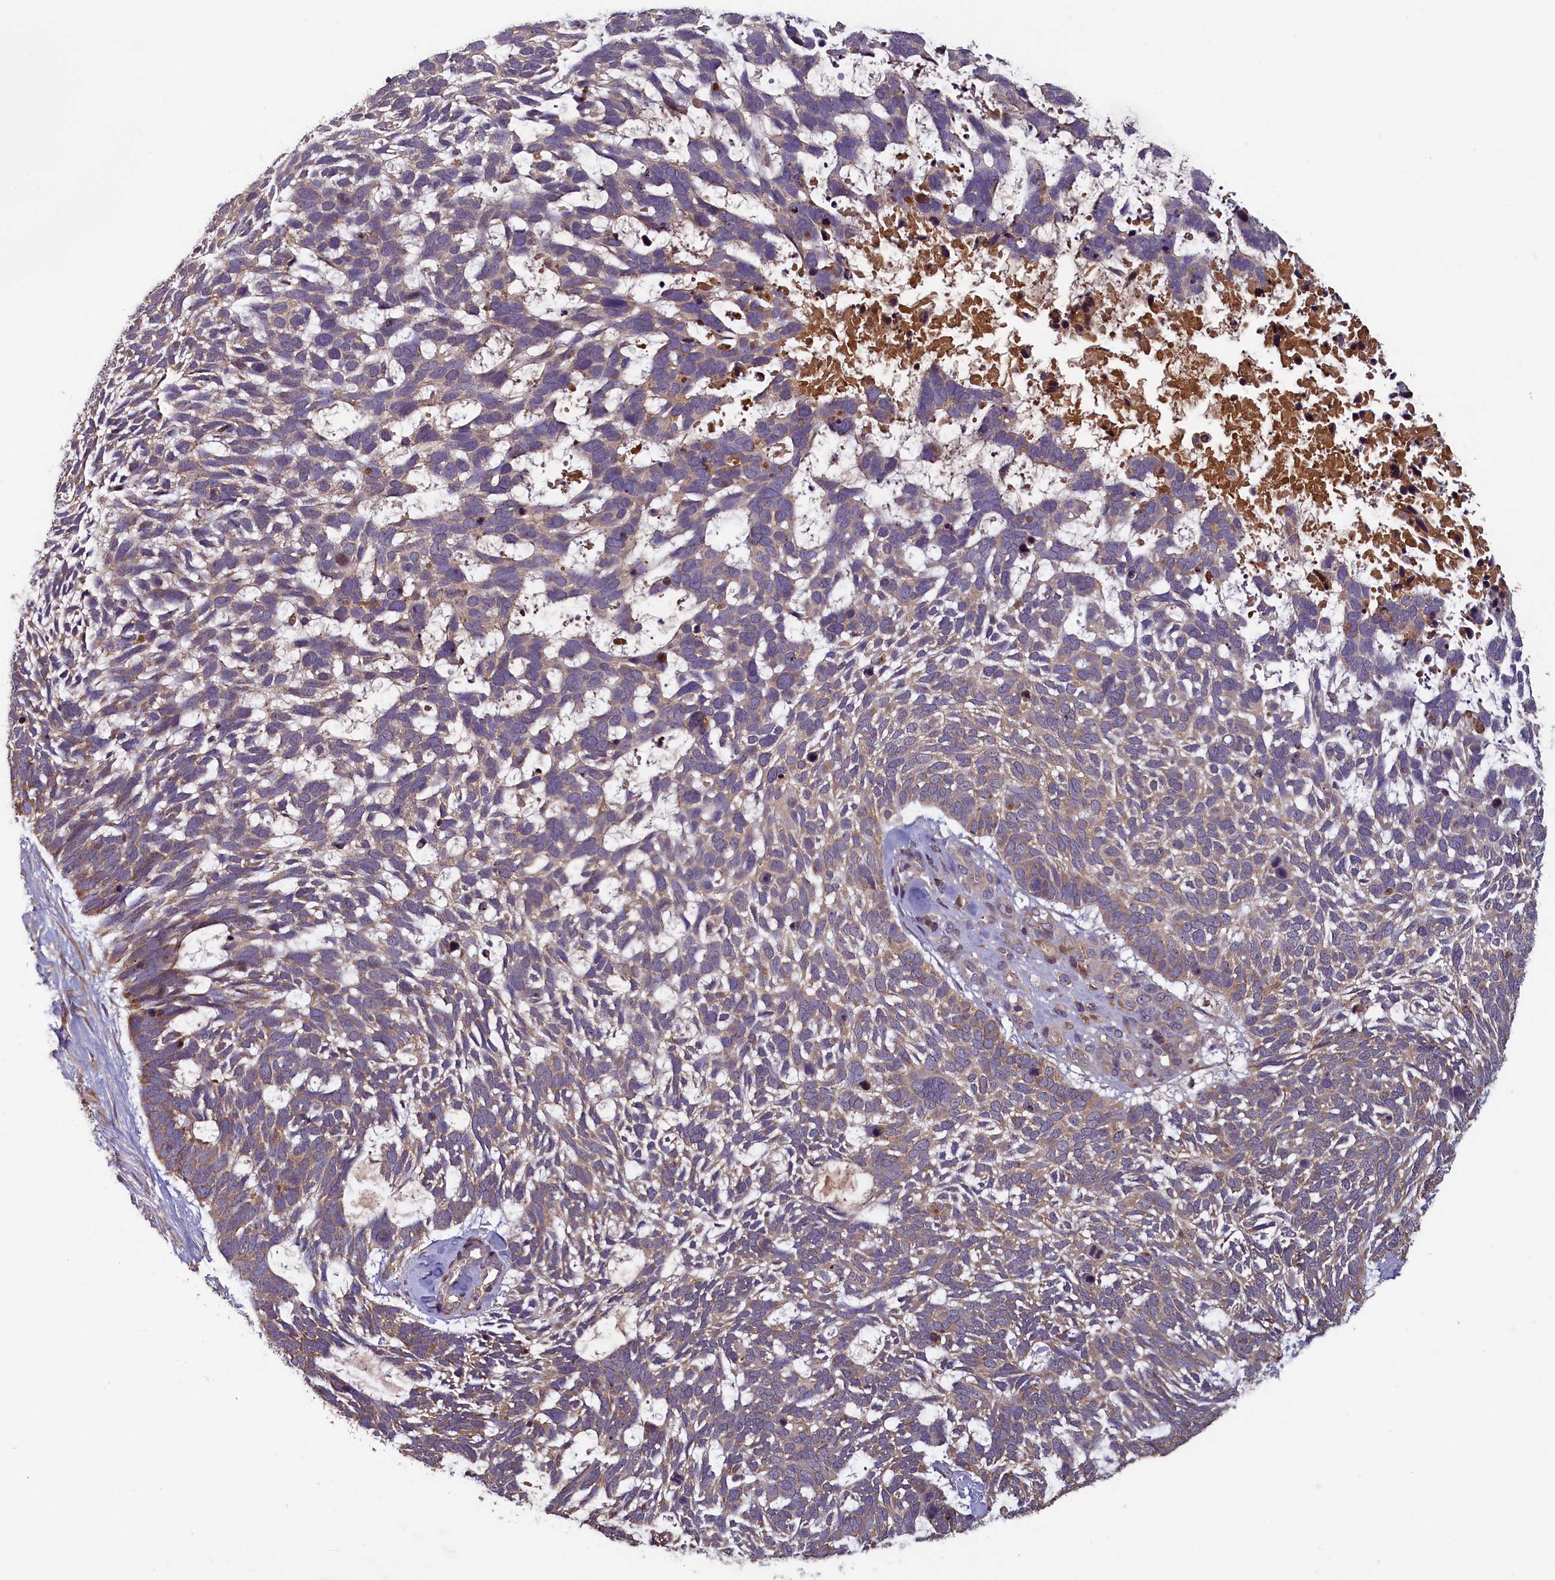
{"staining": {"intensity": "moderate", "quantity": ">75%", "location": "cytoplasmic/membranous"}, "tissue": "skin cancer", "cell_type": "Tumor cells", "image_type": "cancer", "snomed": [{"axis": "morphology", "description": "Basal cell carcinoma"}, {"axis": "topography", "description": "Skin"}], "caption": "Immunohistochemical staining of skin cancer (basal cell carcinoma) displays medium levels of moderate cytoplasmic/membranous expression in approximately >75% of tumor cells.", "gene": "NUDT6", "patient": {"sex": "male", "age": 88}}